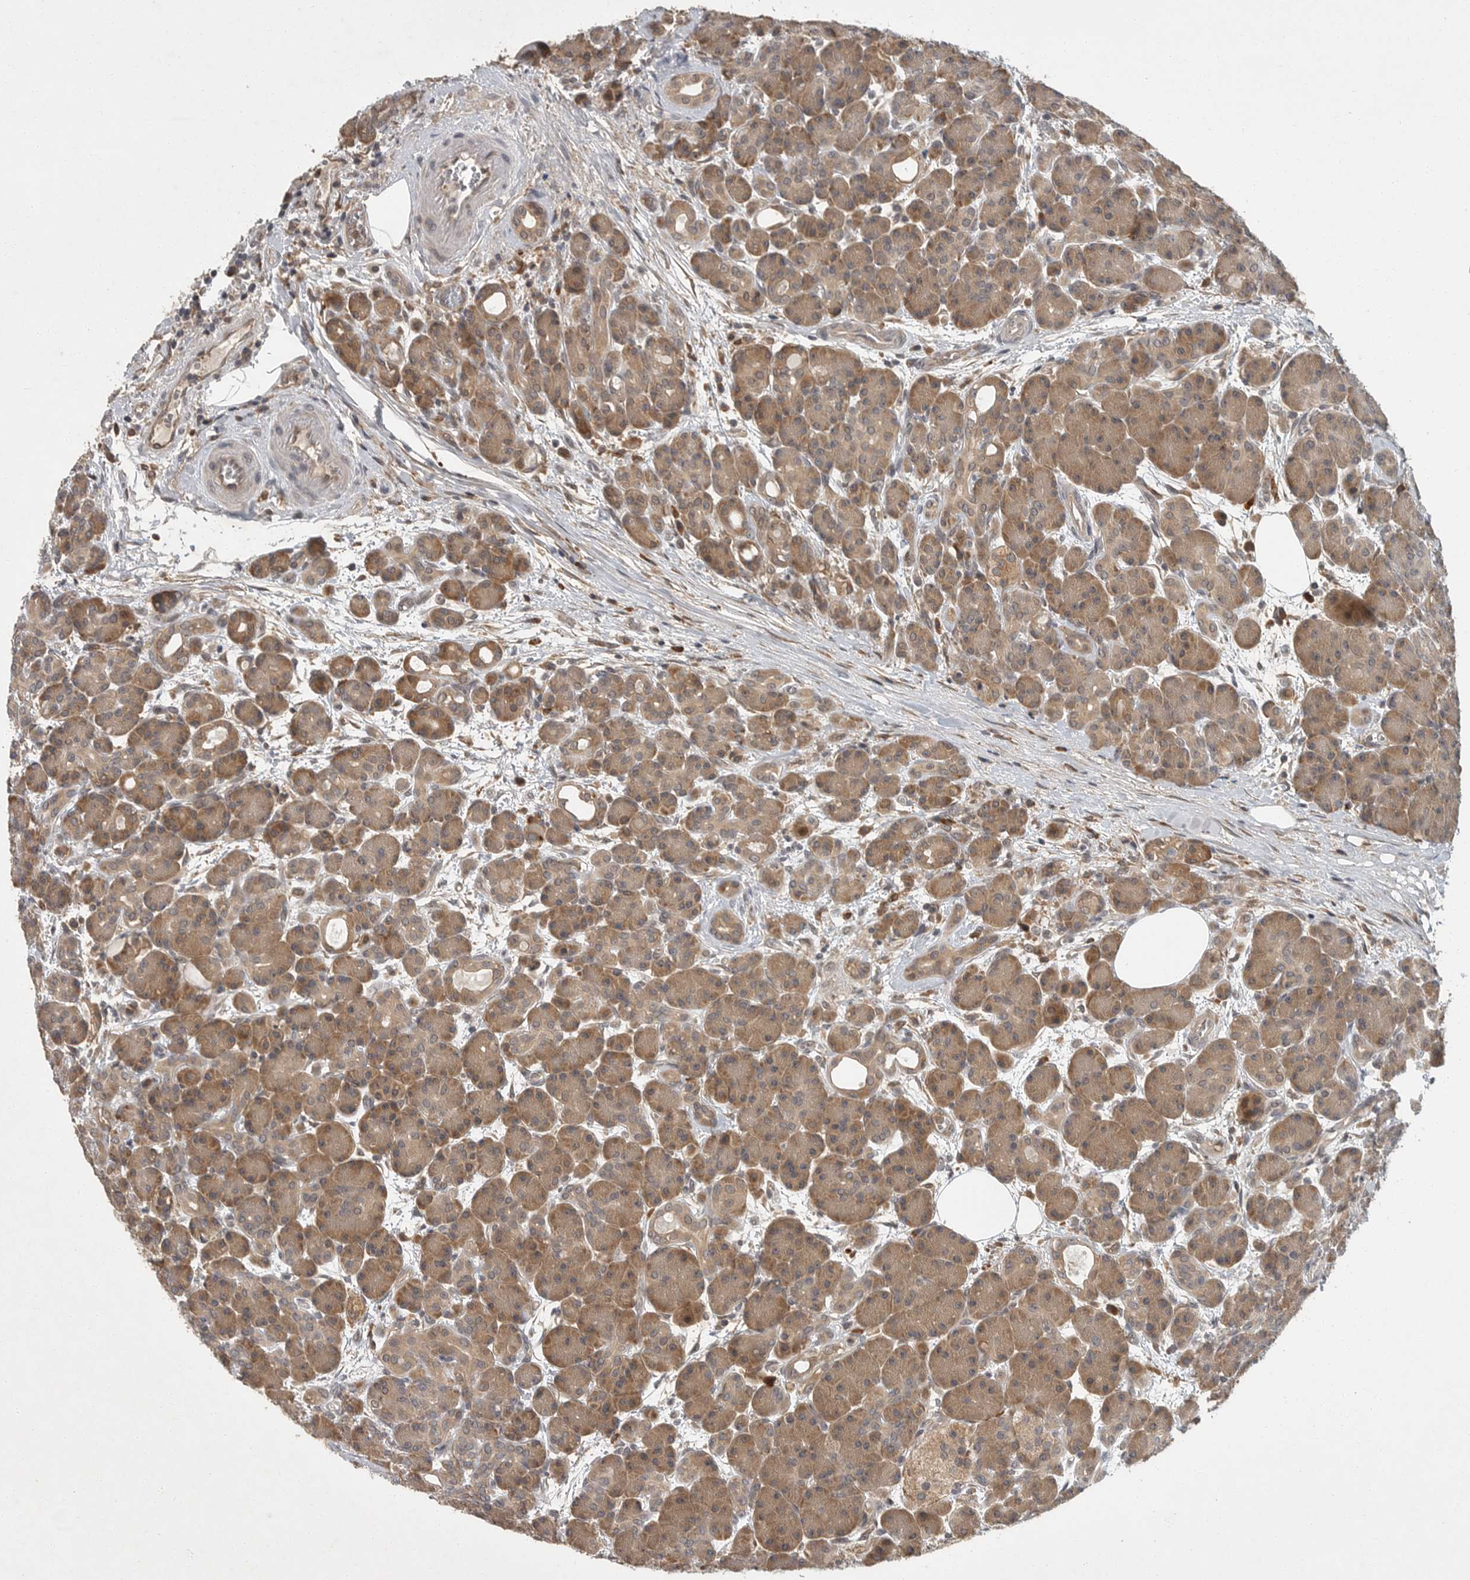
{"staining": {"intensity": "moderate", "quantity": ">75%", "location": "cytoplasmic/membranous"}, "tissue": "pancreas", "cell_type": "Exocrine glandular cells", "image_type": "normal", "snomed": [{"axis": "morphology", "description": "Normal tissue, NOS"}, {"axis": "topography", "description": "Pancreas"}], "caption": "Normal pancreas displays moderate cytoplasmic/membranous positivity in approximately >75% of exocrine glandular cells, visualized by immunohistochemistry.", "gene": "OSBPL9", "patient": {"sex": "male", "age": 63}}